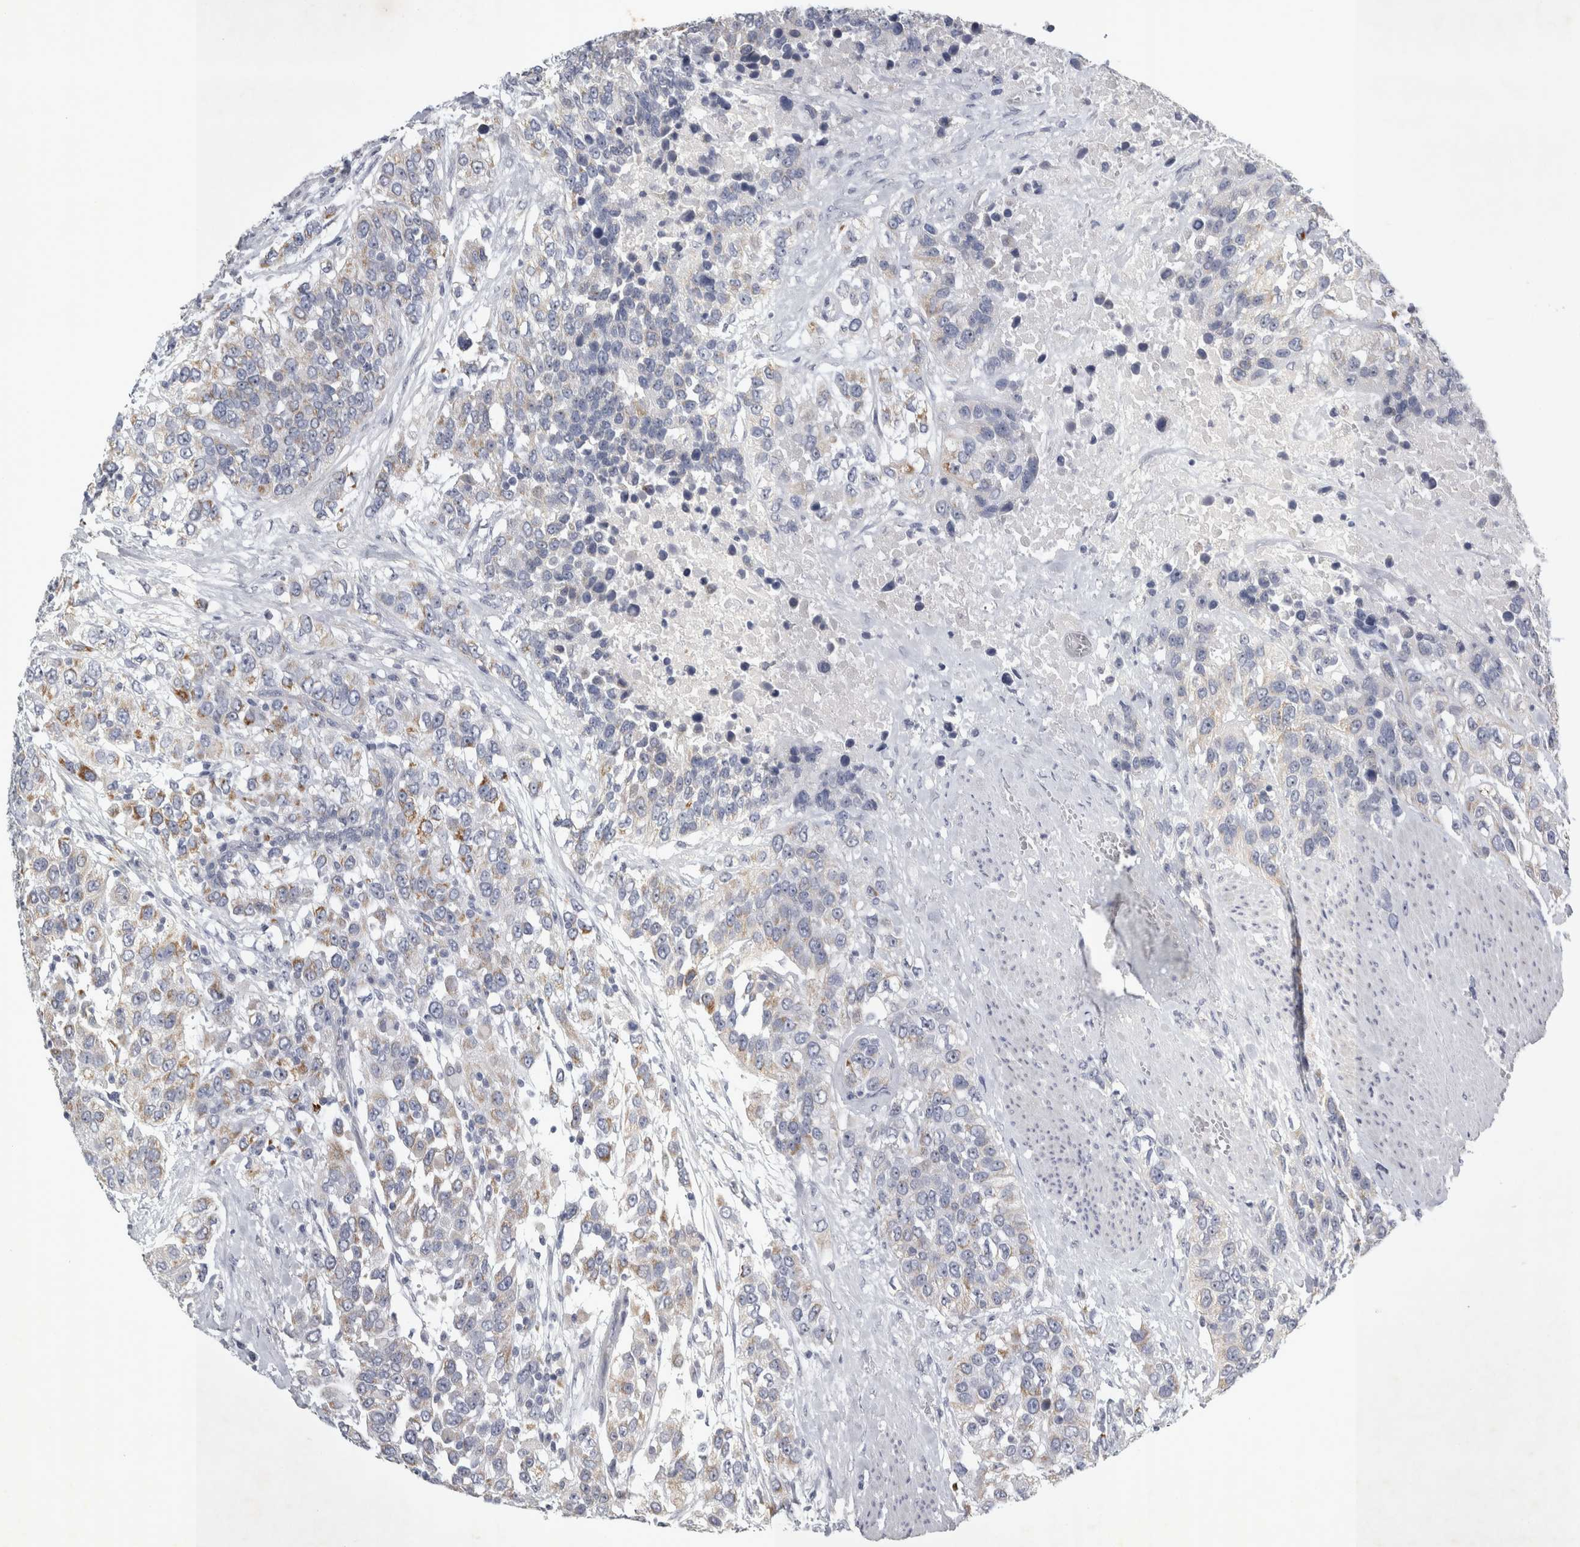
{"staining": {"intensity": "moderate", "quantity": "<25%", "location": "cytoplasmic/membranous"}, "tissue": "urothelial cancer", "cell_type": "Tumor cells", "image_type": "cancer", "snomed": [{"axis": "morphology", "description": "Urothelial carcinoma, High grade"}, {"axis": "topography", "description": "Urinary bladder"}], "caption": "DAB (3,3'-diaminobenzidine) immunohistochemical staining of human urothelial cancer displays moderate cytoplasmic/membranous protein staining in about <25% of tumor cells.", "gene": "FXYD7", "patient": {"sex": "female", "age": 80}}